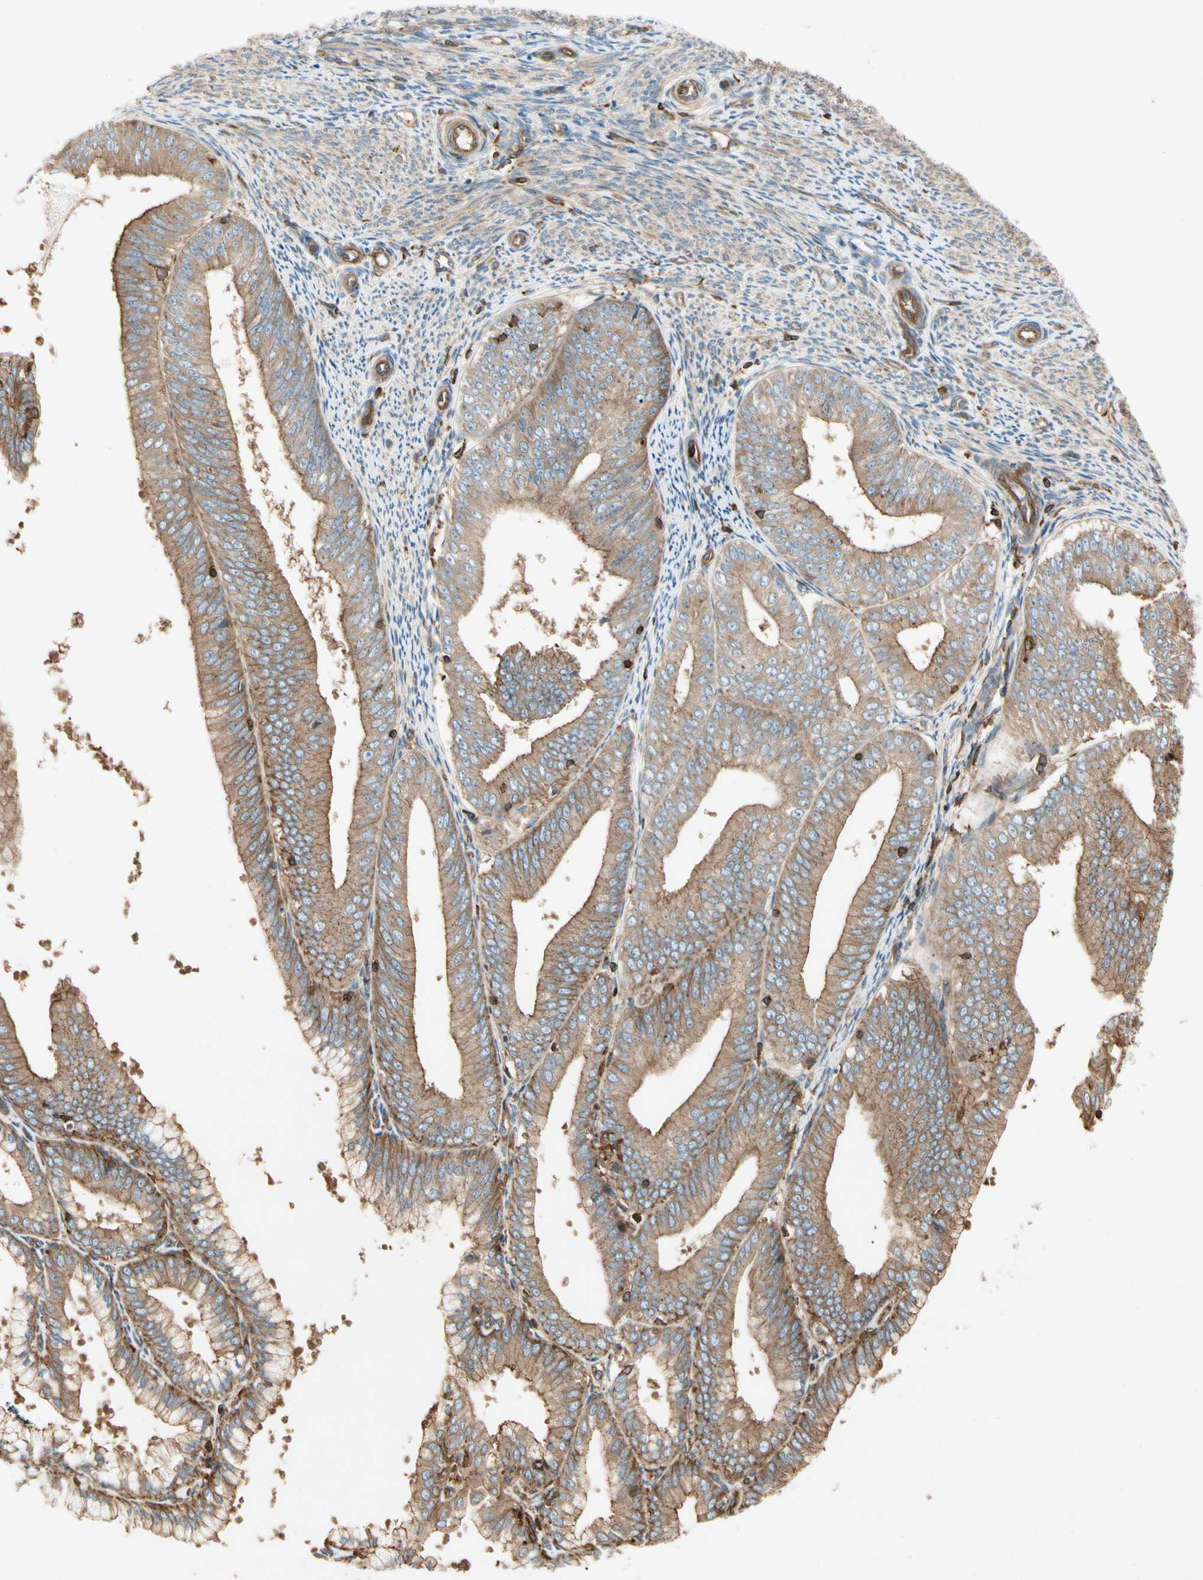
{"staining": {"intensity": "strong", "quantity": ">75%", "location": "cytoplasmic/membranous"}, "tissue": "endometrial cancer", "cell_type": "Tumor cells", "image_type": "cancer", "snomed": [{"axis": "morphology", "description": "Adenocarcinoma, NOS"}, {"axis": "topography", "description": "Endometrium"}], "caption": "Strong cytoplasmic/membranous staining for a protein is identified in about >75% of tumor cells of endometrial cancer using IHC.", "gene": "ARPC2", "patient": {"sex": "female", "age": 63}}